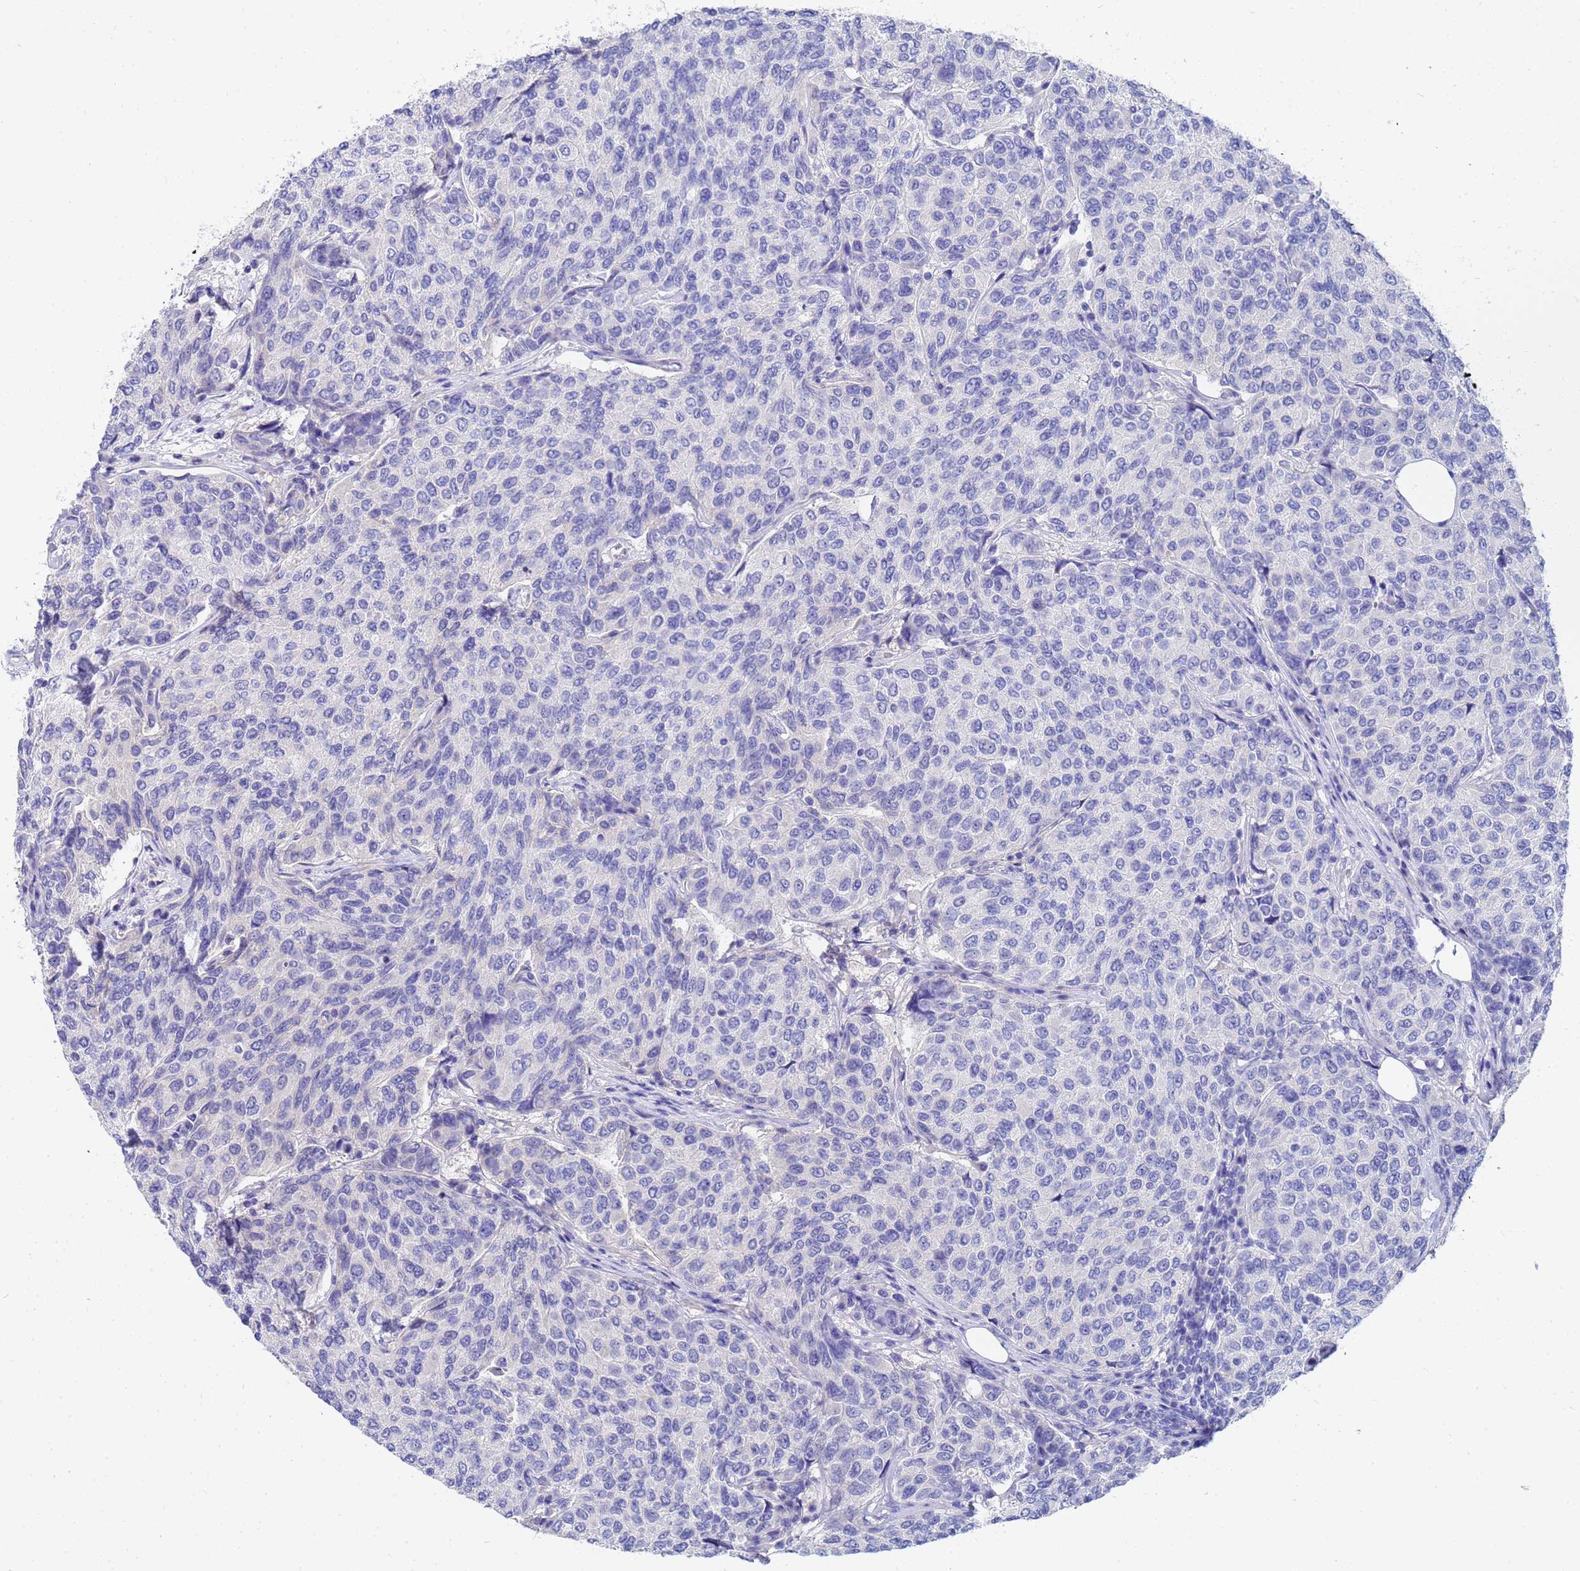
{"staining": {"intensity": "negative", "quantity": "none", "location": "none"}, "tissue": "breast cancer", "cell_type": "Tumor cells", "image_type": "cancer", "snomed": [{"axis": "morphology", "description": "Duct carcinoma"}, {"axis": "topography", "description": "Breast"}], "caption": "DAB immunohistochemical staining of breast intraductal carcinoma shows no significant expression in tumor cells.", "gene": "C2orf72", "patient": {"sex": "female", "age": 55}}